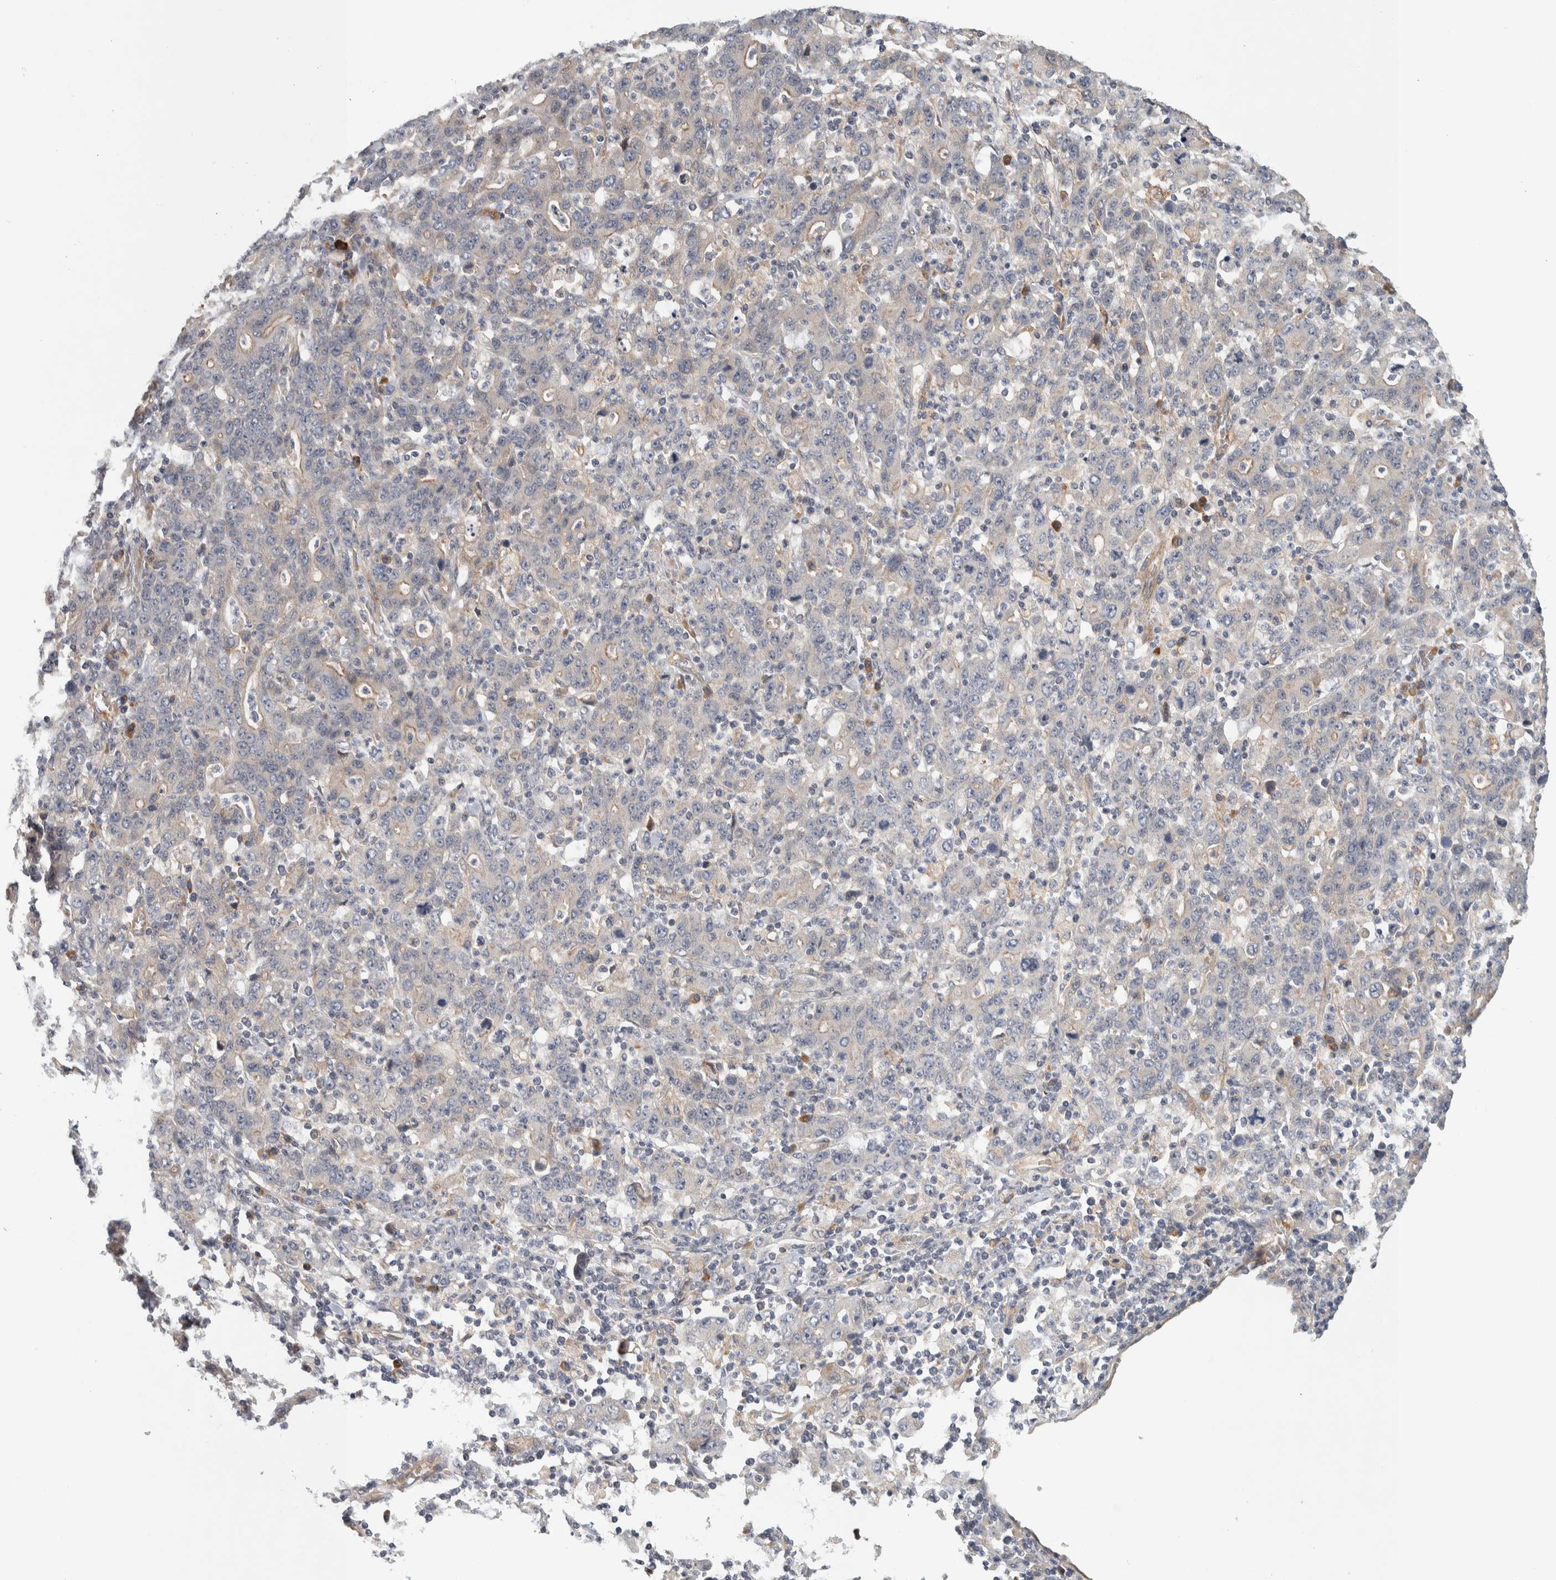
{"staining": {"intensity": "negative", "quantity": "none", "location": "none"}, "tissue": "stomach cancer", "cell_type": "Tumor cells", "image_type": "cancer", "snomed": [{"axis": "morphology", "description": "Adenocarcinoma, NOS"}, {"axis": "topography", "description": "Stomach, upper"}], "caption": "The photomicrograph reveals no staining of tumor cells in stomach cancer.", "gene": "TBC1D31", "patient": {"sex": "male", "age": 69}}